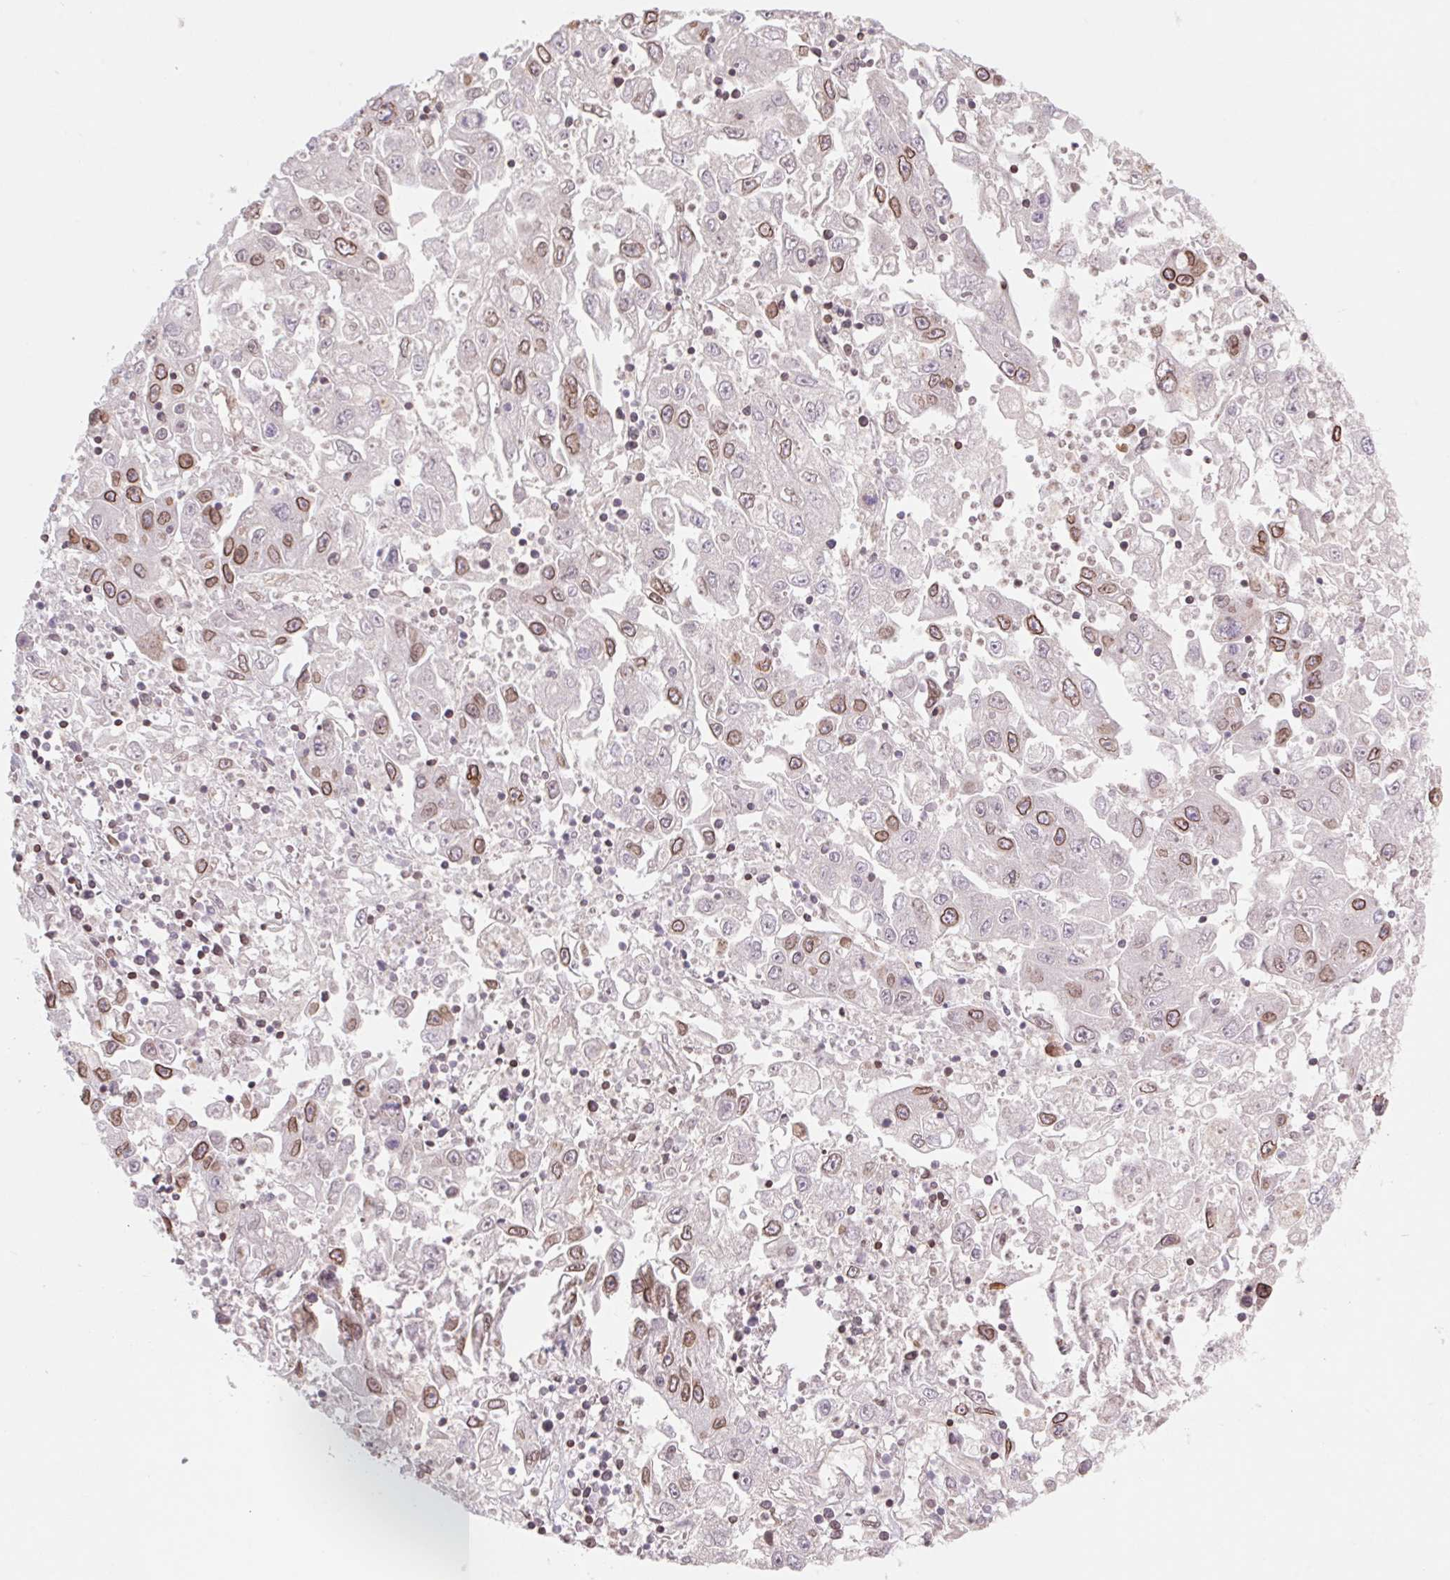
{"staining": {"intensity": "moderate", "quantity": "25%-75%", "location": "cytoplasmic/membranous,nuclear"}, "tissue": "endometrial cancer", "cell_type": "Tumor cells", "image_type": "cancer", "snomed": [{"axis": "morphology", "description": "Adenocarcinoma, NOS"}, {"axis": "topography", "description": "Uterus"}], "caption": "An immunohistochemistry photomicrograph of tumor tissue is shown. Protein staining in brown labels moderate cytoplasmic/membranous and nuclear positivity in endometrial cancer within tumor cells.", "gene": "LMNB2", "patient": {"sex": "female", "age": 62}}